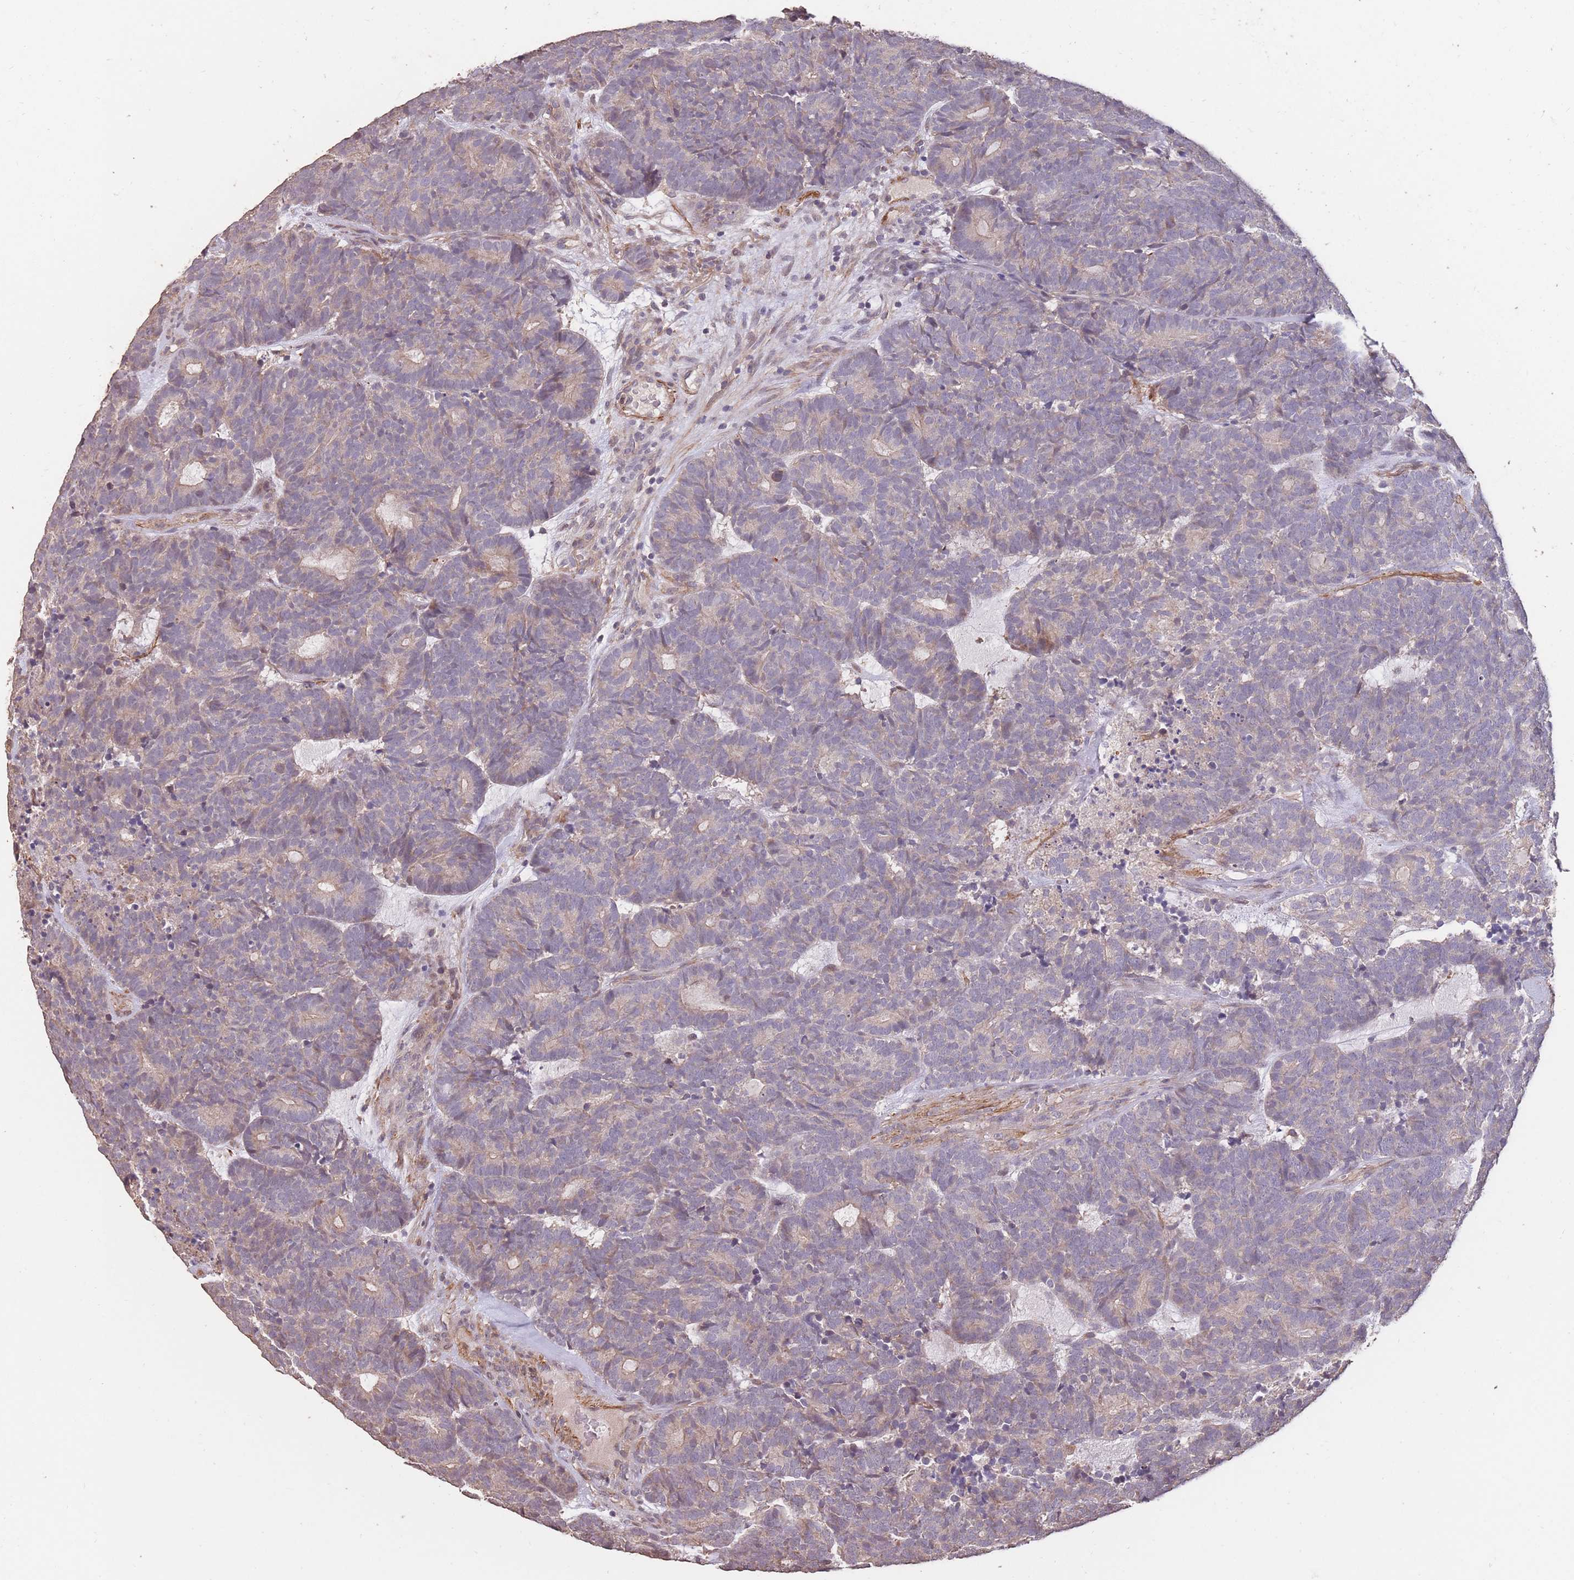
{"staining": {"intensity": "weak", "quantity": "<25%", "location": "cytoplasmic/membranous"}, "tissue": "head and neck cancer", "cell_type": "Tumor cells", "image_type": "cancer", "snomed": [{"axis": "morphology", "description": "Adenocarcinoma, NOS"}, {"axis": "topography", "description": "Head-Neck"}], "caption": "An IHC photomicrograph of adenocarcinoma (head and neck) is shown. There is no staining in tumor cells of adenocarcinoma (head and neck).", "gene": "NLRC4", "patient": {"sex": "female", "age": 81}}